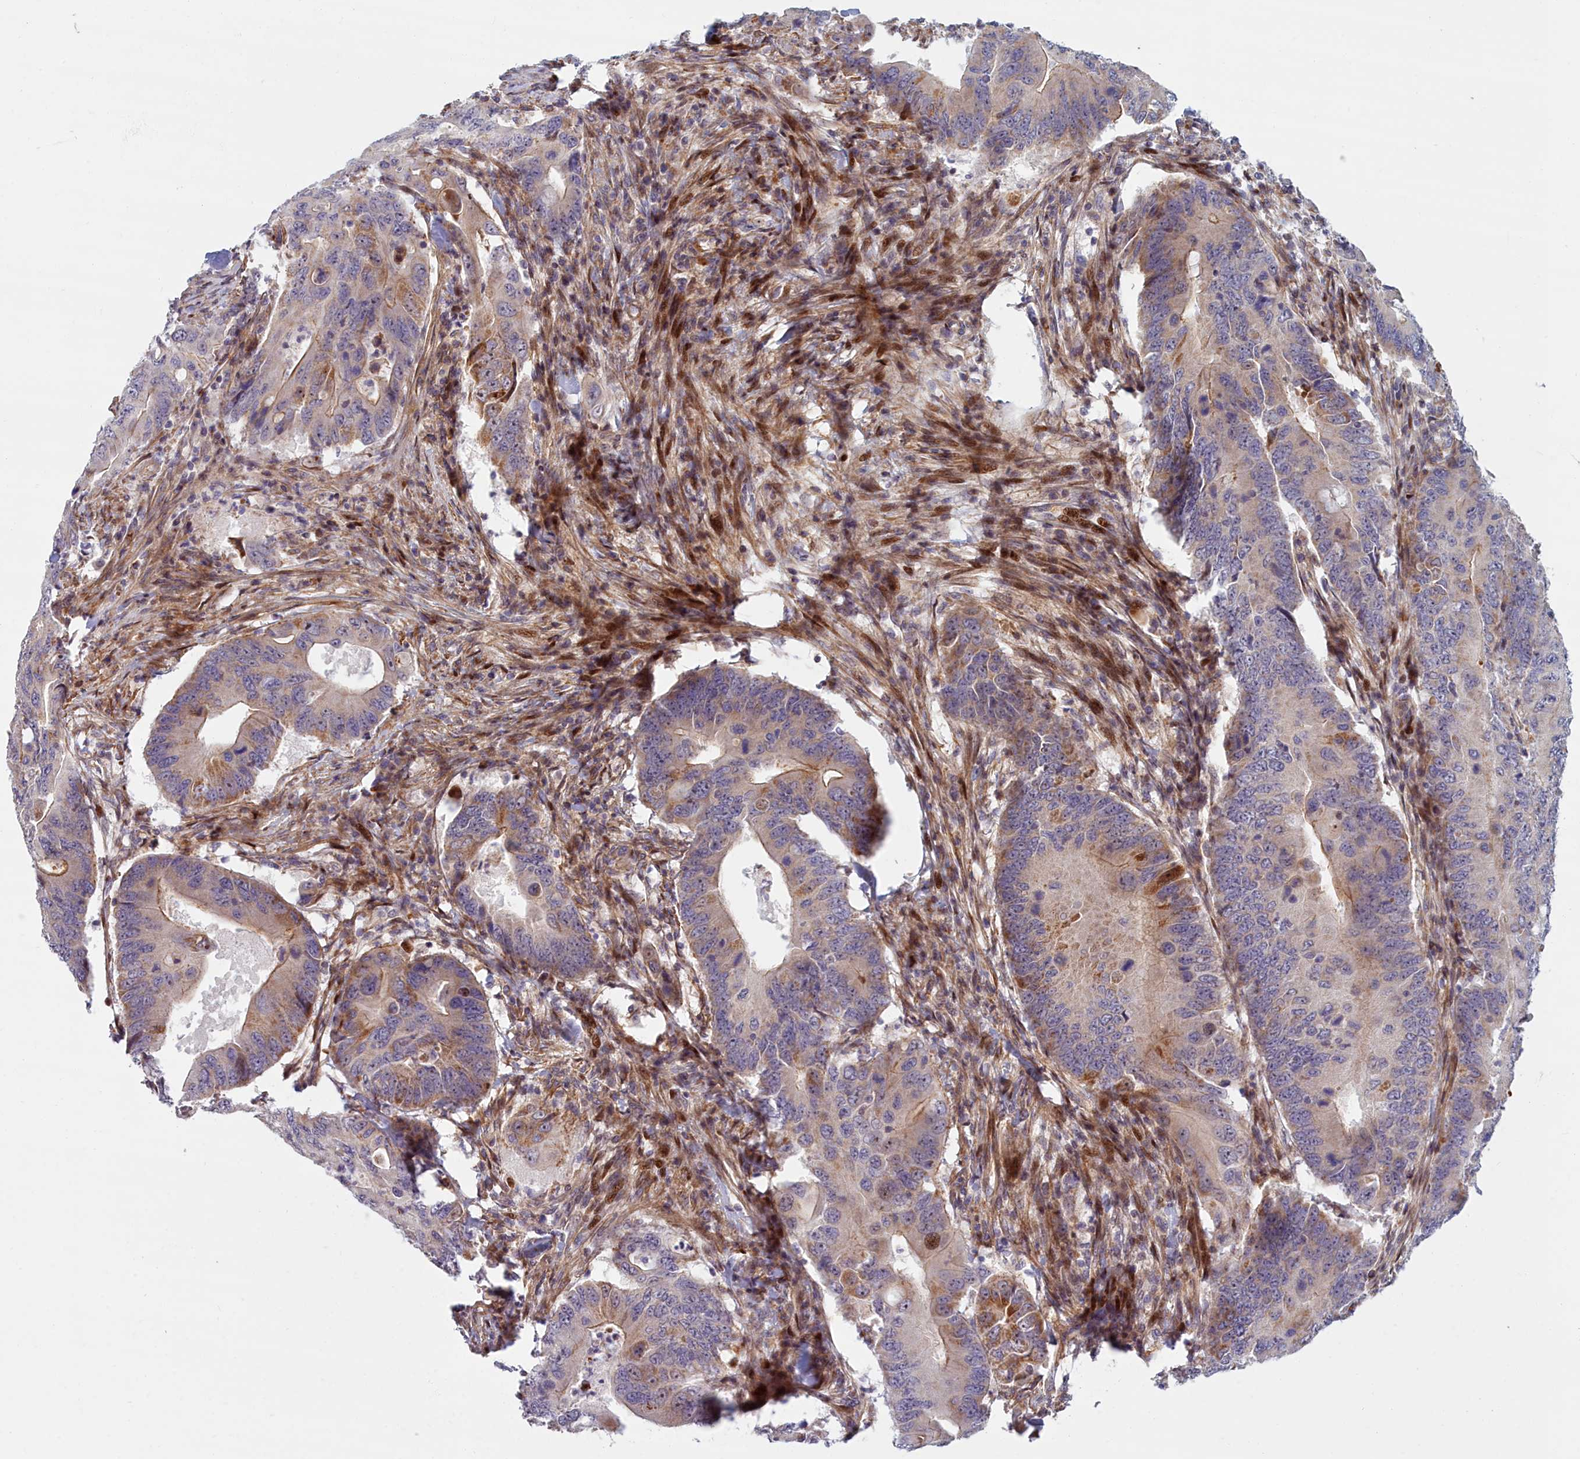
{"staining": {"intensity": "moderate", "quantity": "<25%", "location": "cytoplasmic/membranous,nuclear"}, "tissue": "colorectal cancer", "cell_type": "Tumor cells", "image_type": "cancer", "snomed": [{"axis": "morphology", "description": "Adenocarcinoma, NOS"}, {"axis": "topography", "description": "Colon"}], "caption": "Colorectal cancer was stained to show a protein in brown. There is low levels of moderate cytoplasmic/membranous and nuclear positivity in approximately <25% of tumor cells.", "gene": "C15orf40", "patient": {"sex": "male", "age": 71}}